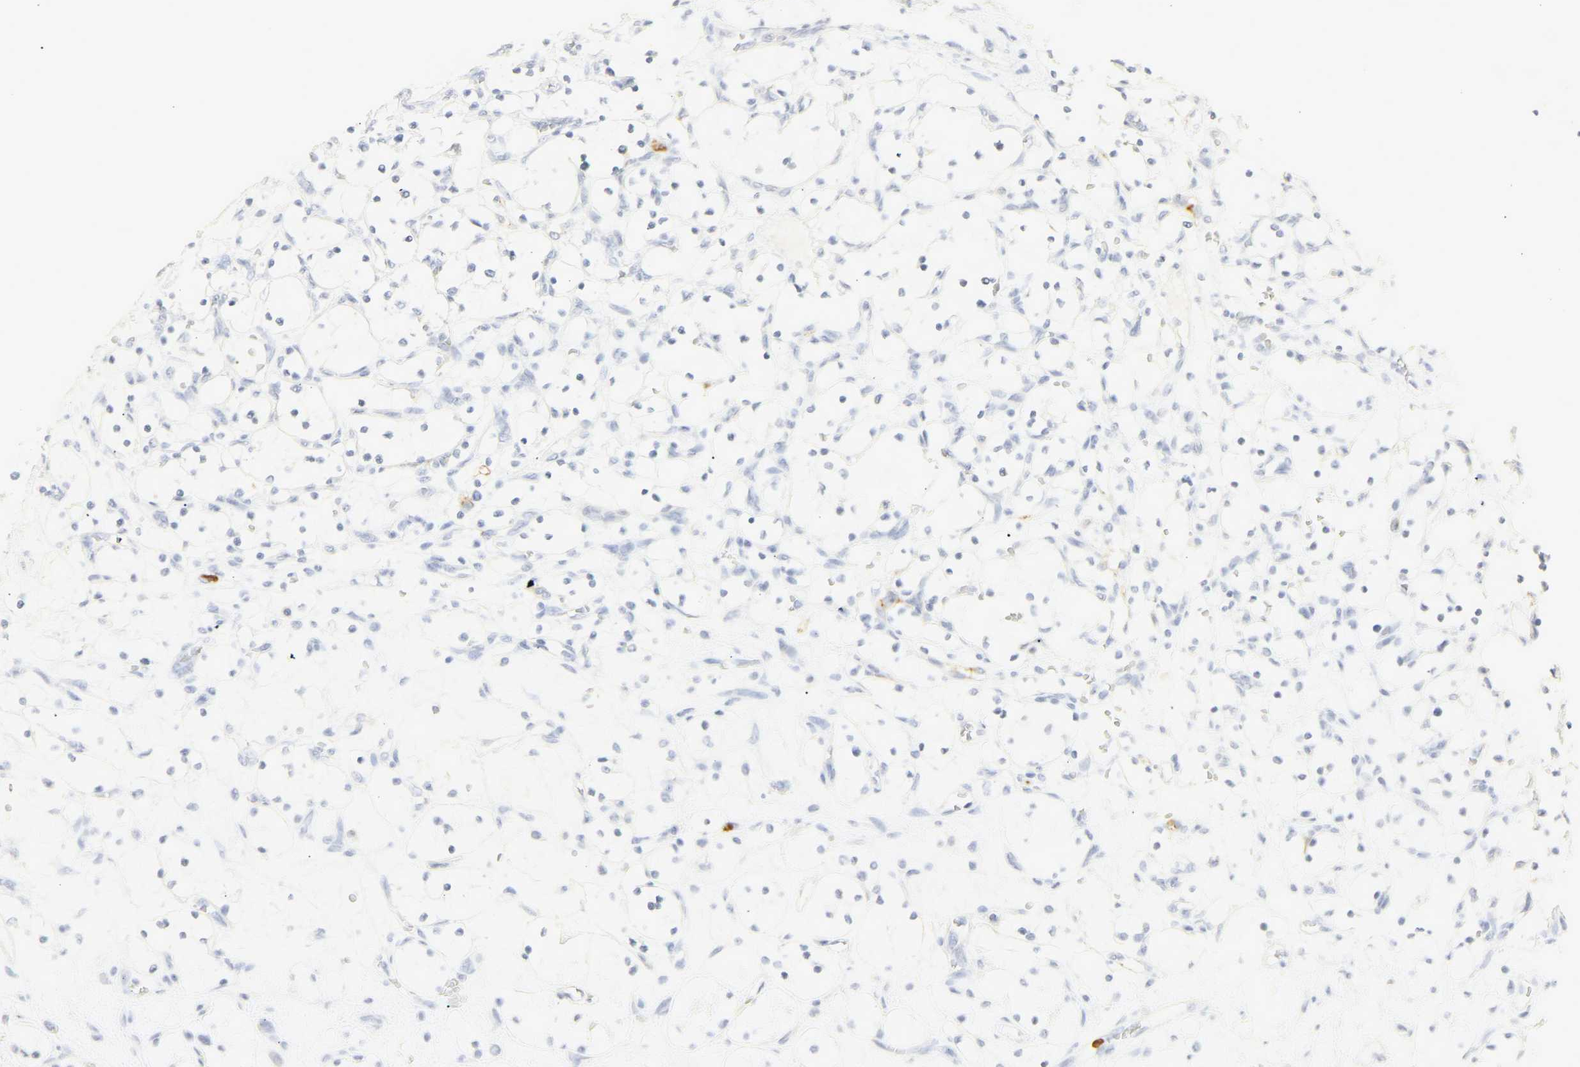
{"staining": {"intensity": "negative", "quantity": "none", "location": "none"}, "tissue": "renal cancer", "cell_type": "Tumor cells", "image_type": "cancer", "snomed": [{"axis": "morphology", "description": "Adenocarcinoma, NOS"}, {"axis": "topography", "description": "Kidney"}], "caption": "IHC of human adenocarcinoma (renal) exhibits no expression in tumor cells.", "gene": "CEACAM5", "patient": {"sex": "female", "age": 69}}